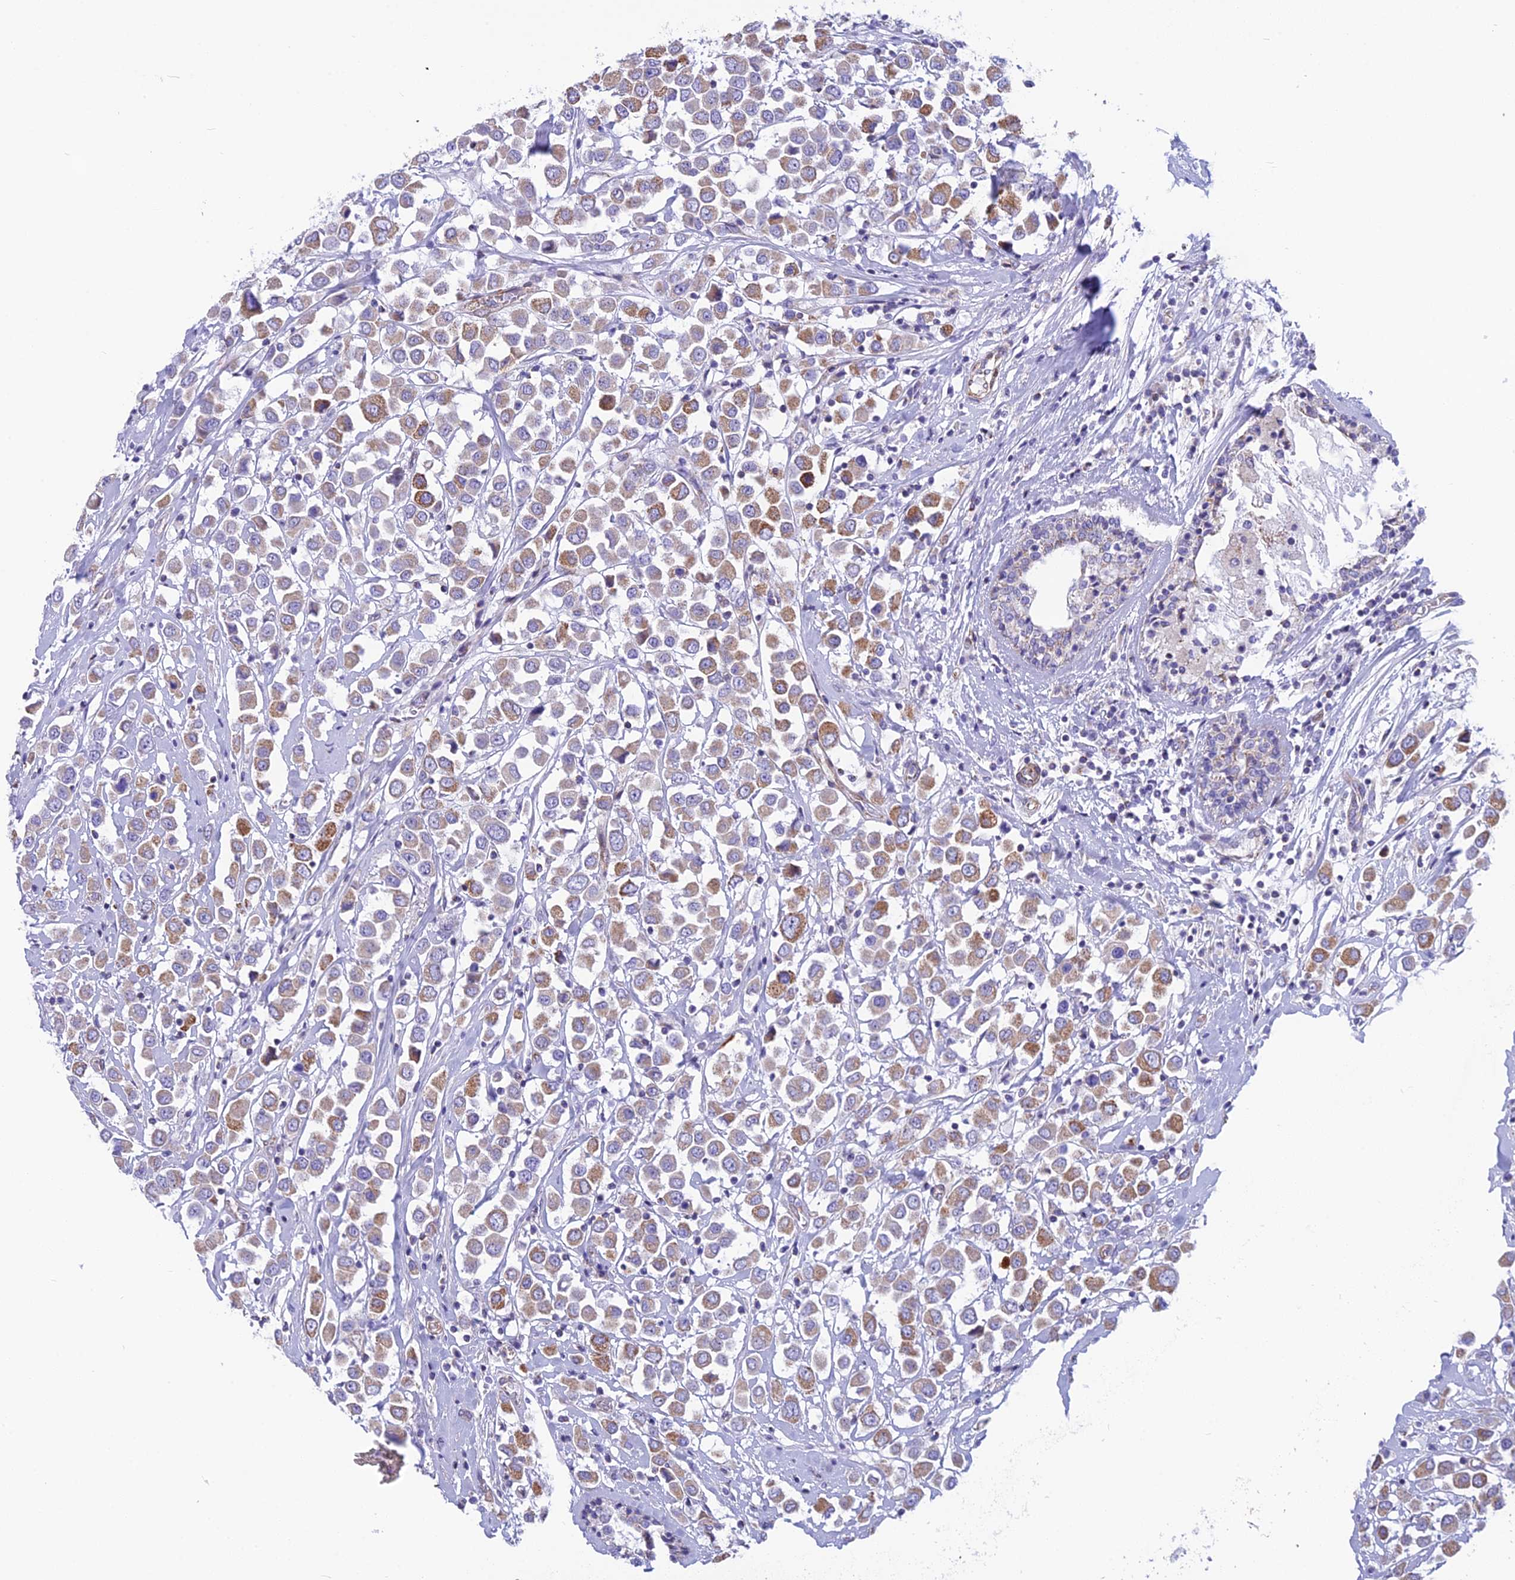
{"staining": {"intensity": "moderate", "quantity": "25%-75%", "location": "cytoplasmic/membranous"}, "tissue": "breast cancer", "cell_type": "Tumor cells", "image_type": "cancer", "snomed": [{"axis": "morphology", "description": "Duct carcinoma"}, {"axis": "topography", "description": "Breast"}], "caption": "A micrograph of human breast cancer stained for a protein exhibits moderate cytoplasmic/membranous brown staining in tumor cells.", "gene": "POMGNT1", "patient": {"sex": "female", "age": 61}}